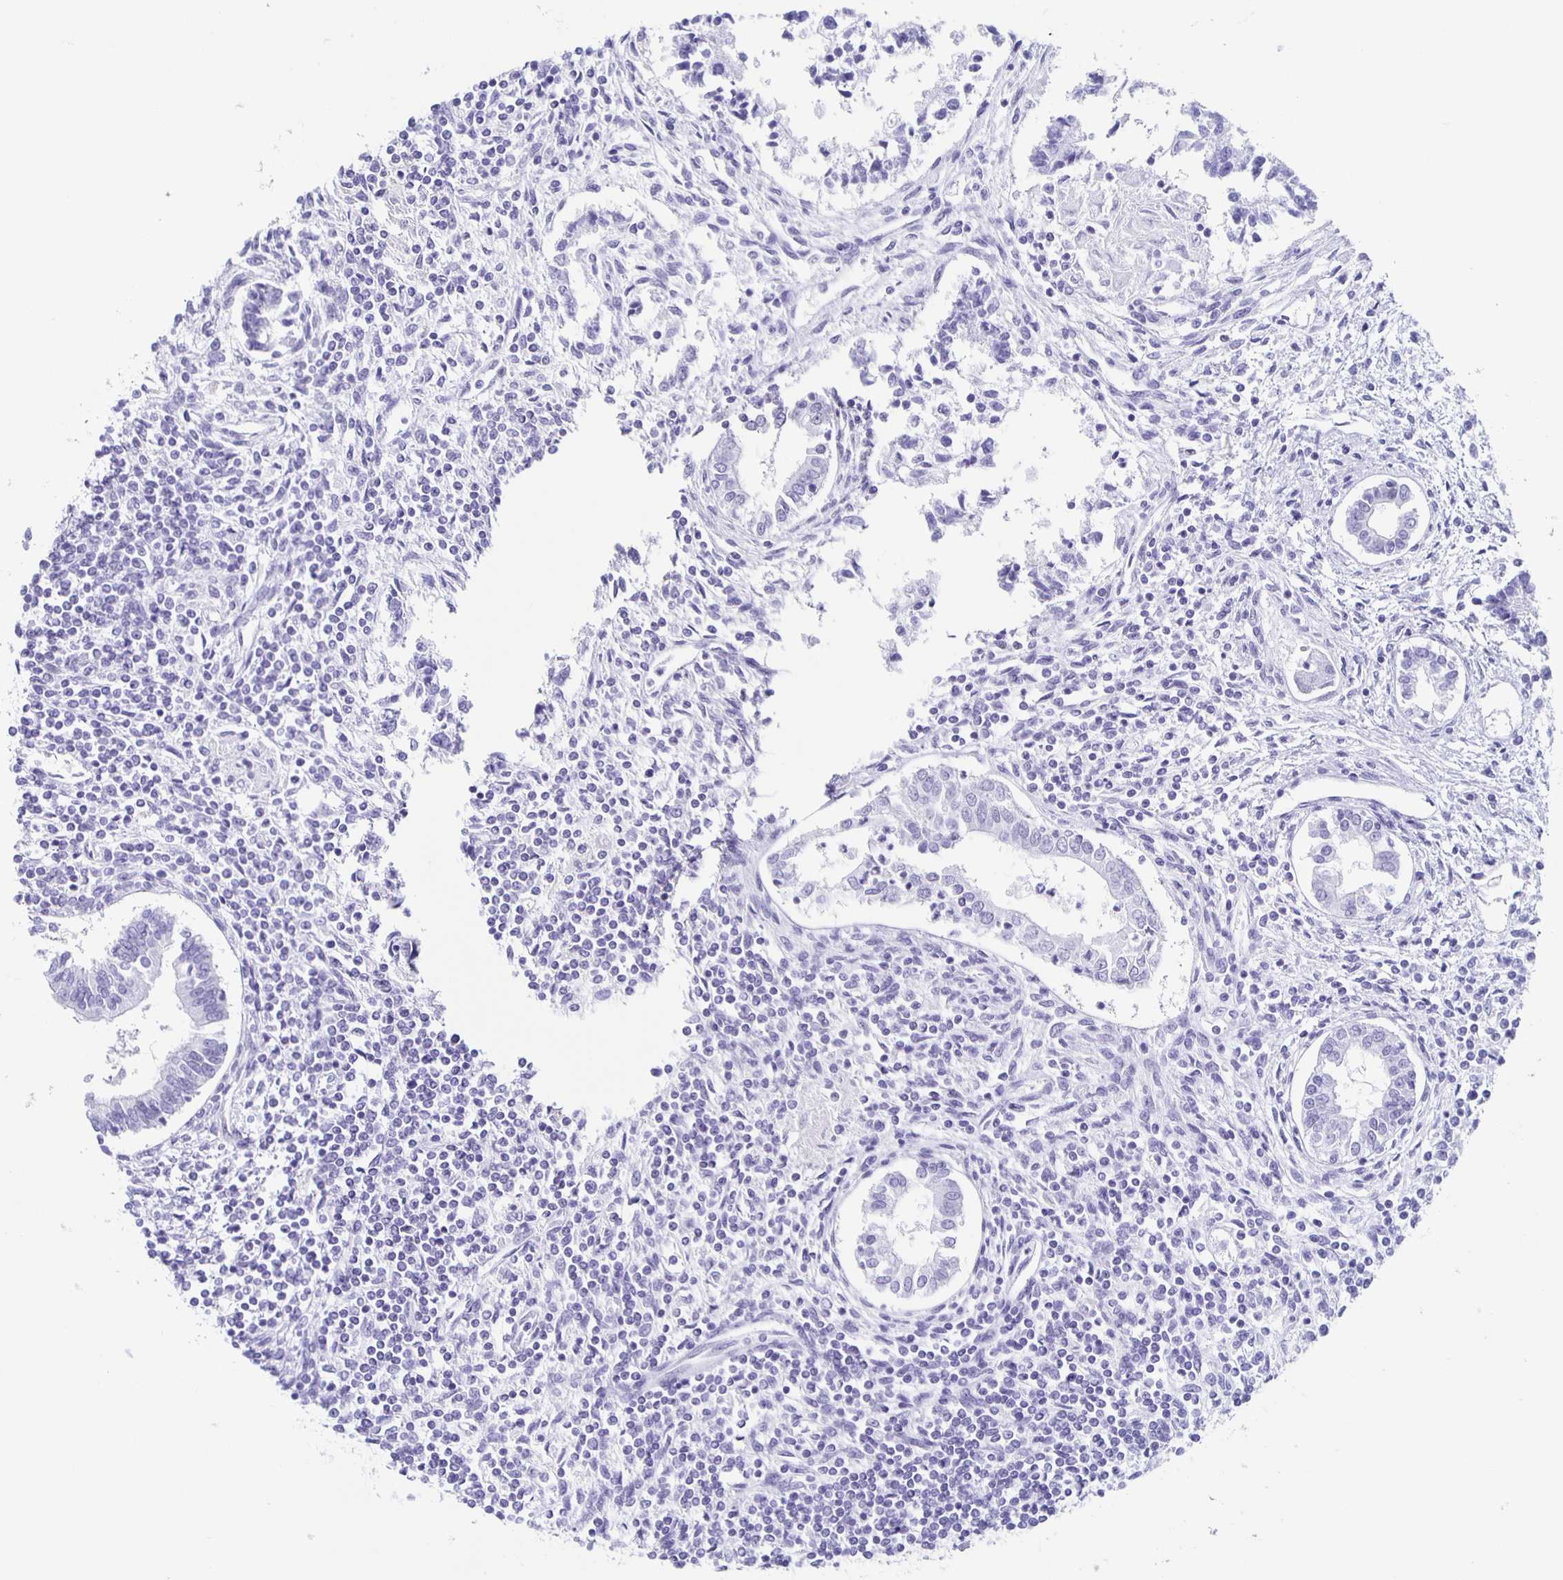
{"staining": {"intensity": "negative", "quantity": "none", "location": "none"}, "tissue": "testis cancer", "cell_type": "Tumor cells", "image_type": "cancer", "snomed": [{"axis": "morphology", "description": "Carcinoma, Embryonal, NOS"}, {"axis": "topography", "description": "Testis"}], "caption": "The IHC micrograph has no significant positivity in tumor cells of testis cancer (embryonal carcinoma) tissue.", "gene": "TPPP", "patient": {"sex": "male", "age": 37}}